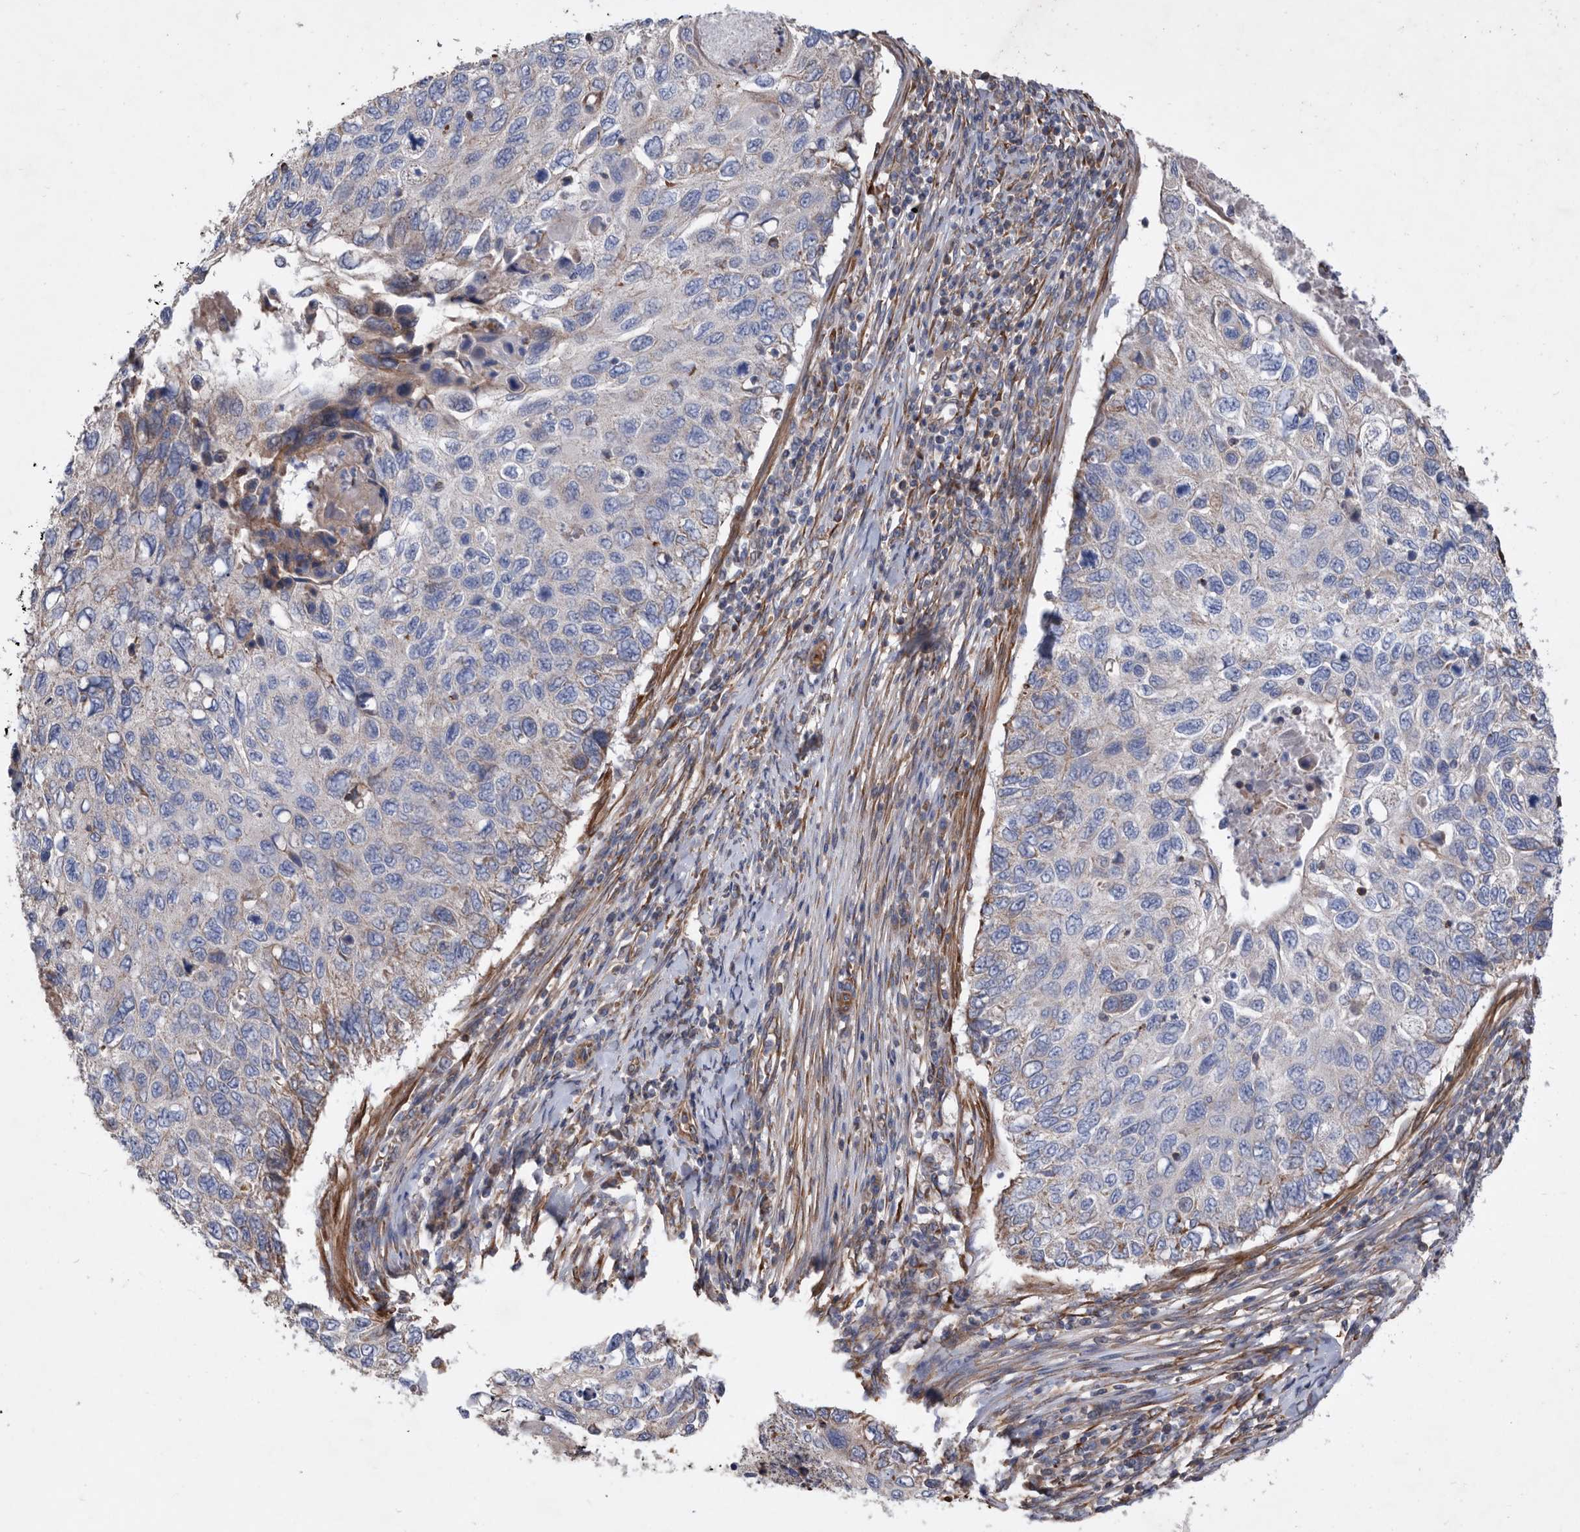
{"staining": {"intensity": "negative", "quantity": "none", "location": "none"}, "tissue": "cervical cancer", "cell_type": "Tumor cells", "image_type": "cancer", "snomed": [{"axis": "morphology", "description": "Squamous cell carcinoma, NOS"}, {"axis": "topography", "description": "Cervix"}], "caption": "This is a photomicrograph of immunohistochemistry staining of cervical cancer (squamous cell carcinoma), which shows no expression in tumor cells.", "gene": "ATP13A3", "patient": {"sex": "female", "age": 70}}